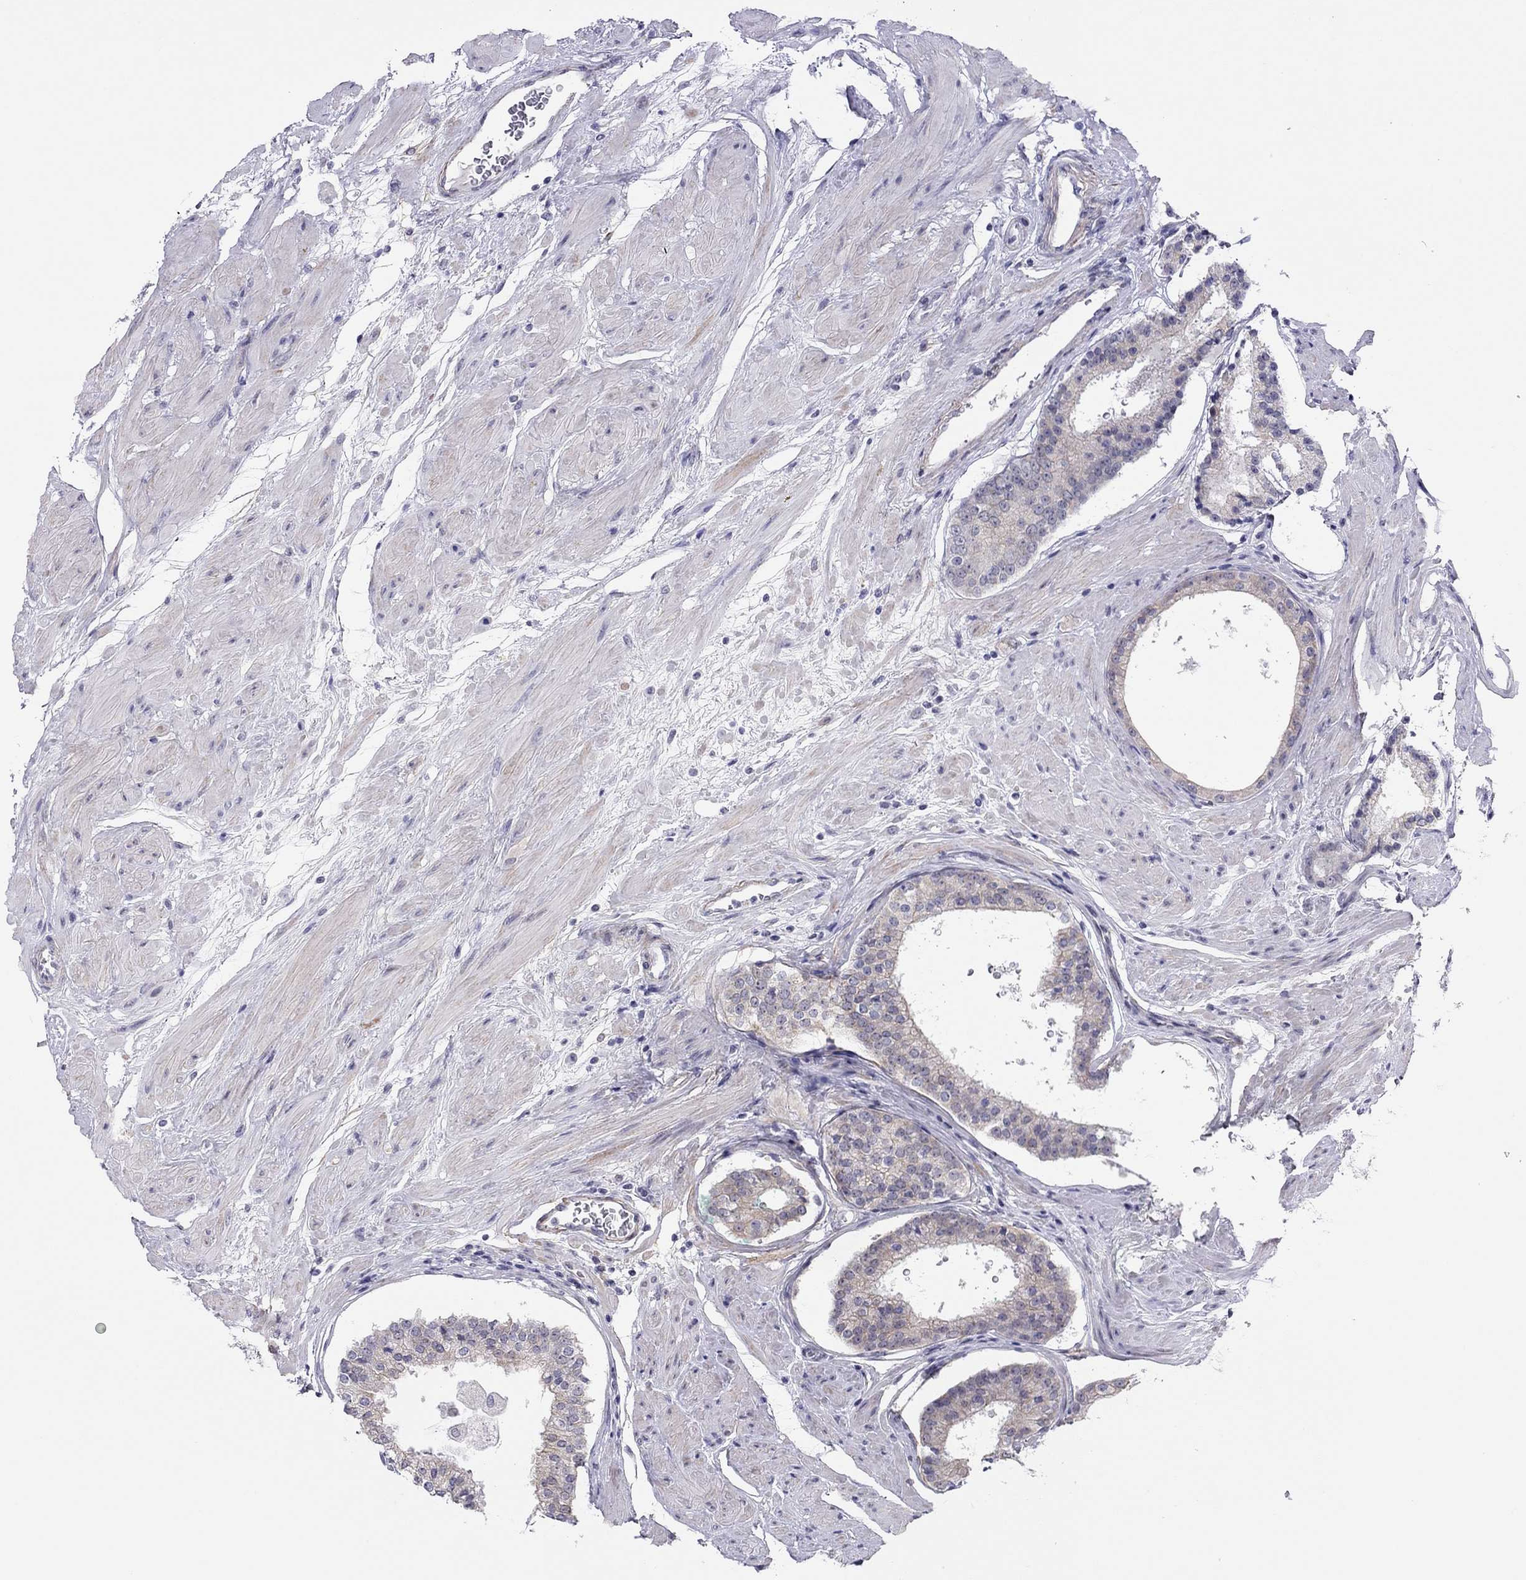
{"staining": {"intensity": "weak", "quantity": "25%-75%", "location": "cytoplasmic/membranous"}, "tissue": "prostate cancer", "cell_type": "Tumor cells", "image_type": "cancer", "snomed": [{"axis": "morphology", "description": "Adenocarcinoma, Low grade"}, {"axis": "topography", "description": "Prostate"}], "caption": "Human prostate cancer stained with a protein marker shows weak staining in tumor cells.", "gene": "MYMX", "patient": {"sex": "male", "age": 60}}